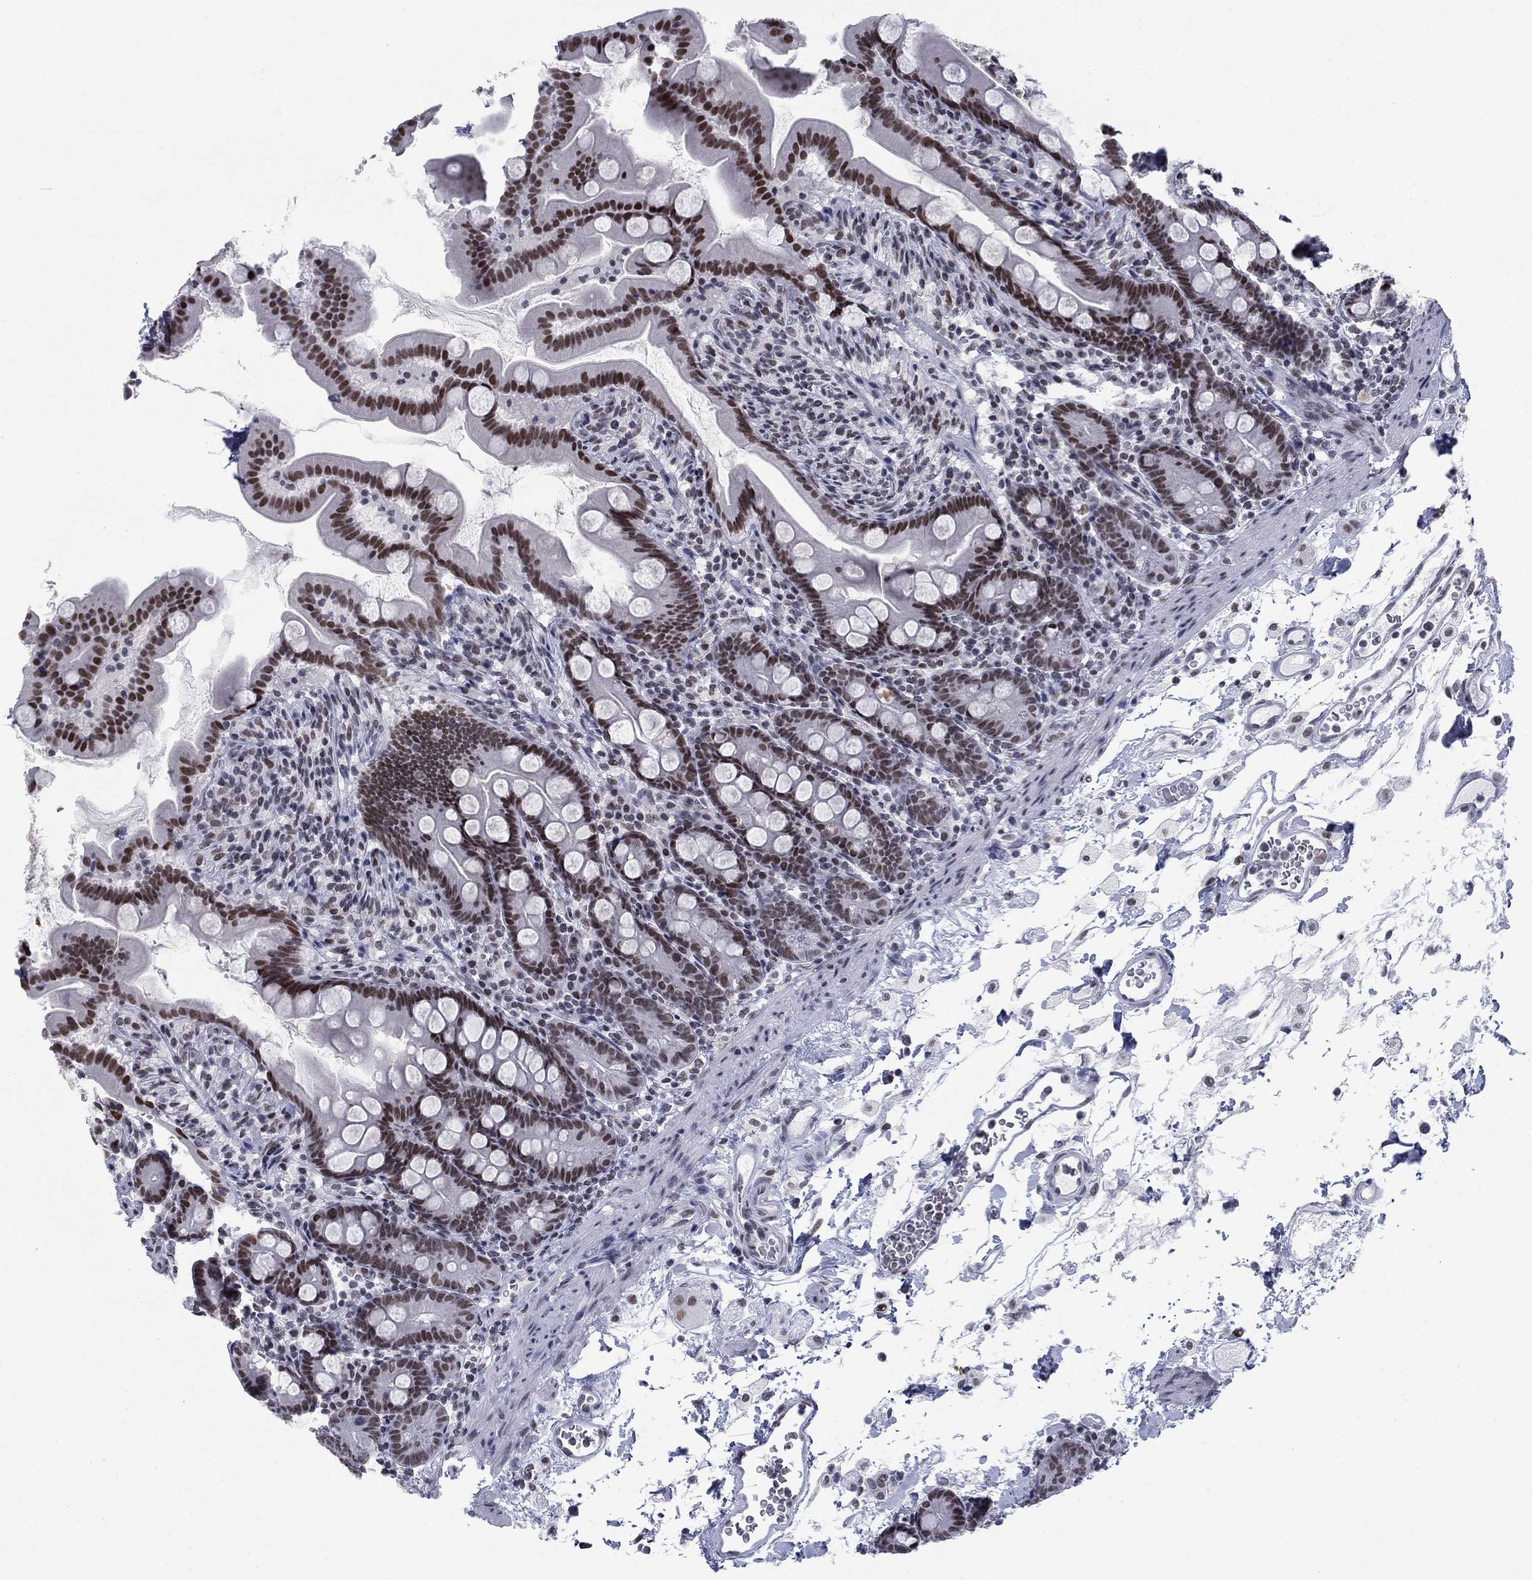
{"staining": {"intensity": "strong", "quantity": ">75%", "location": "nuclear"}, "tissue": "small intestine", "cell_type": "Glandular cells", "image_type": "normal", "snomed": [{"axis": "morphology", "description": "Normal tissue, NOS"}, {"axis": "topography", "description": "Small intestine"}], "caption": "This histopathology image shows IHC staining of normal small intestine, with high strong nuclear expression in approximately >75% of glandular cells.", "gene": "NPAS3", "patient": {"sex": "female", "age": 44}}